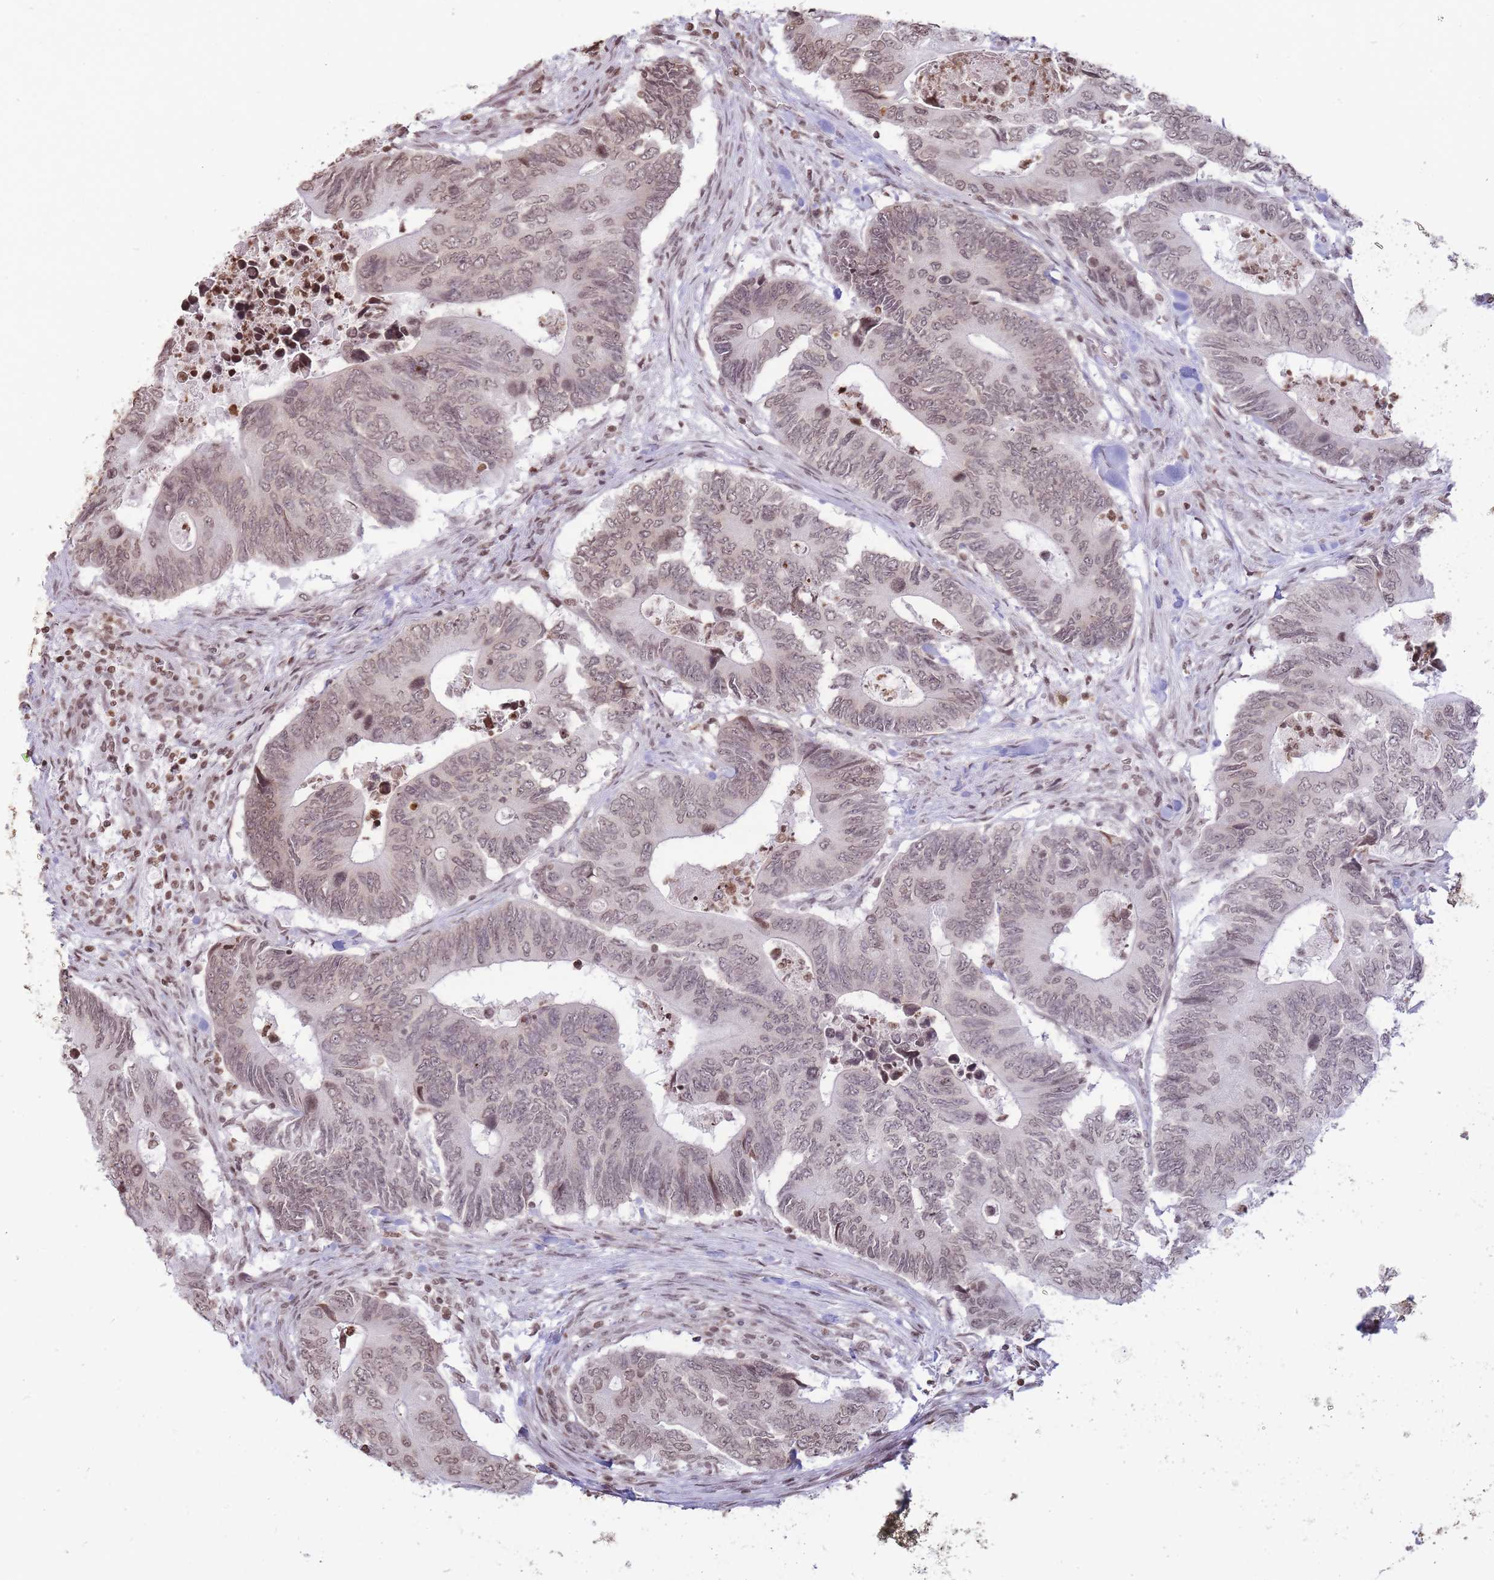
{"staining": {"intensity": "moderate", "quantity": ">75%", "location": "nuclear"}, "tissue": "colorectal cancer", "cell_type": "Tumor cells", "image_type": "cancer", "snomed": [{"axis": "morphology", "description": "Adenocarcinoma, NOS"}, {"axis": "topography", "description": "Colon"}], "caption": "The image exhibits staining of colorectal adenocarcinoma, revealing moderate nuclear protein expression (brown color) within tumor cells.", "gene": "SHISAL1", "patient": {"sex": "male", "age": 87}}